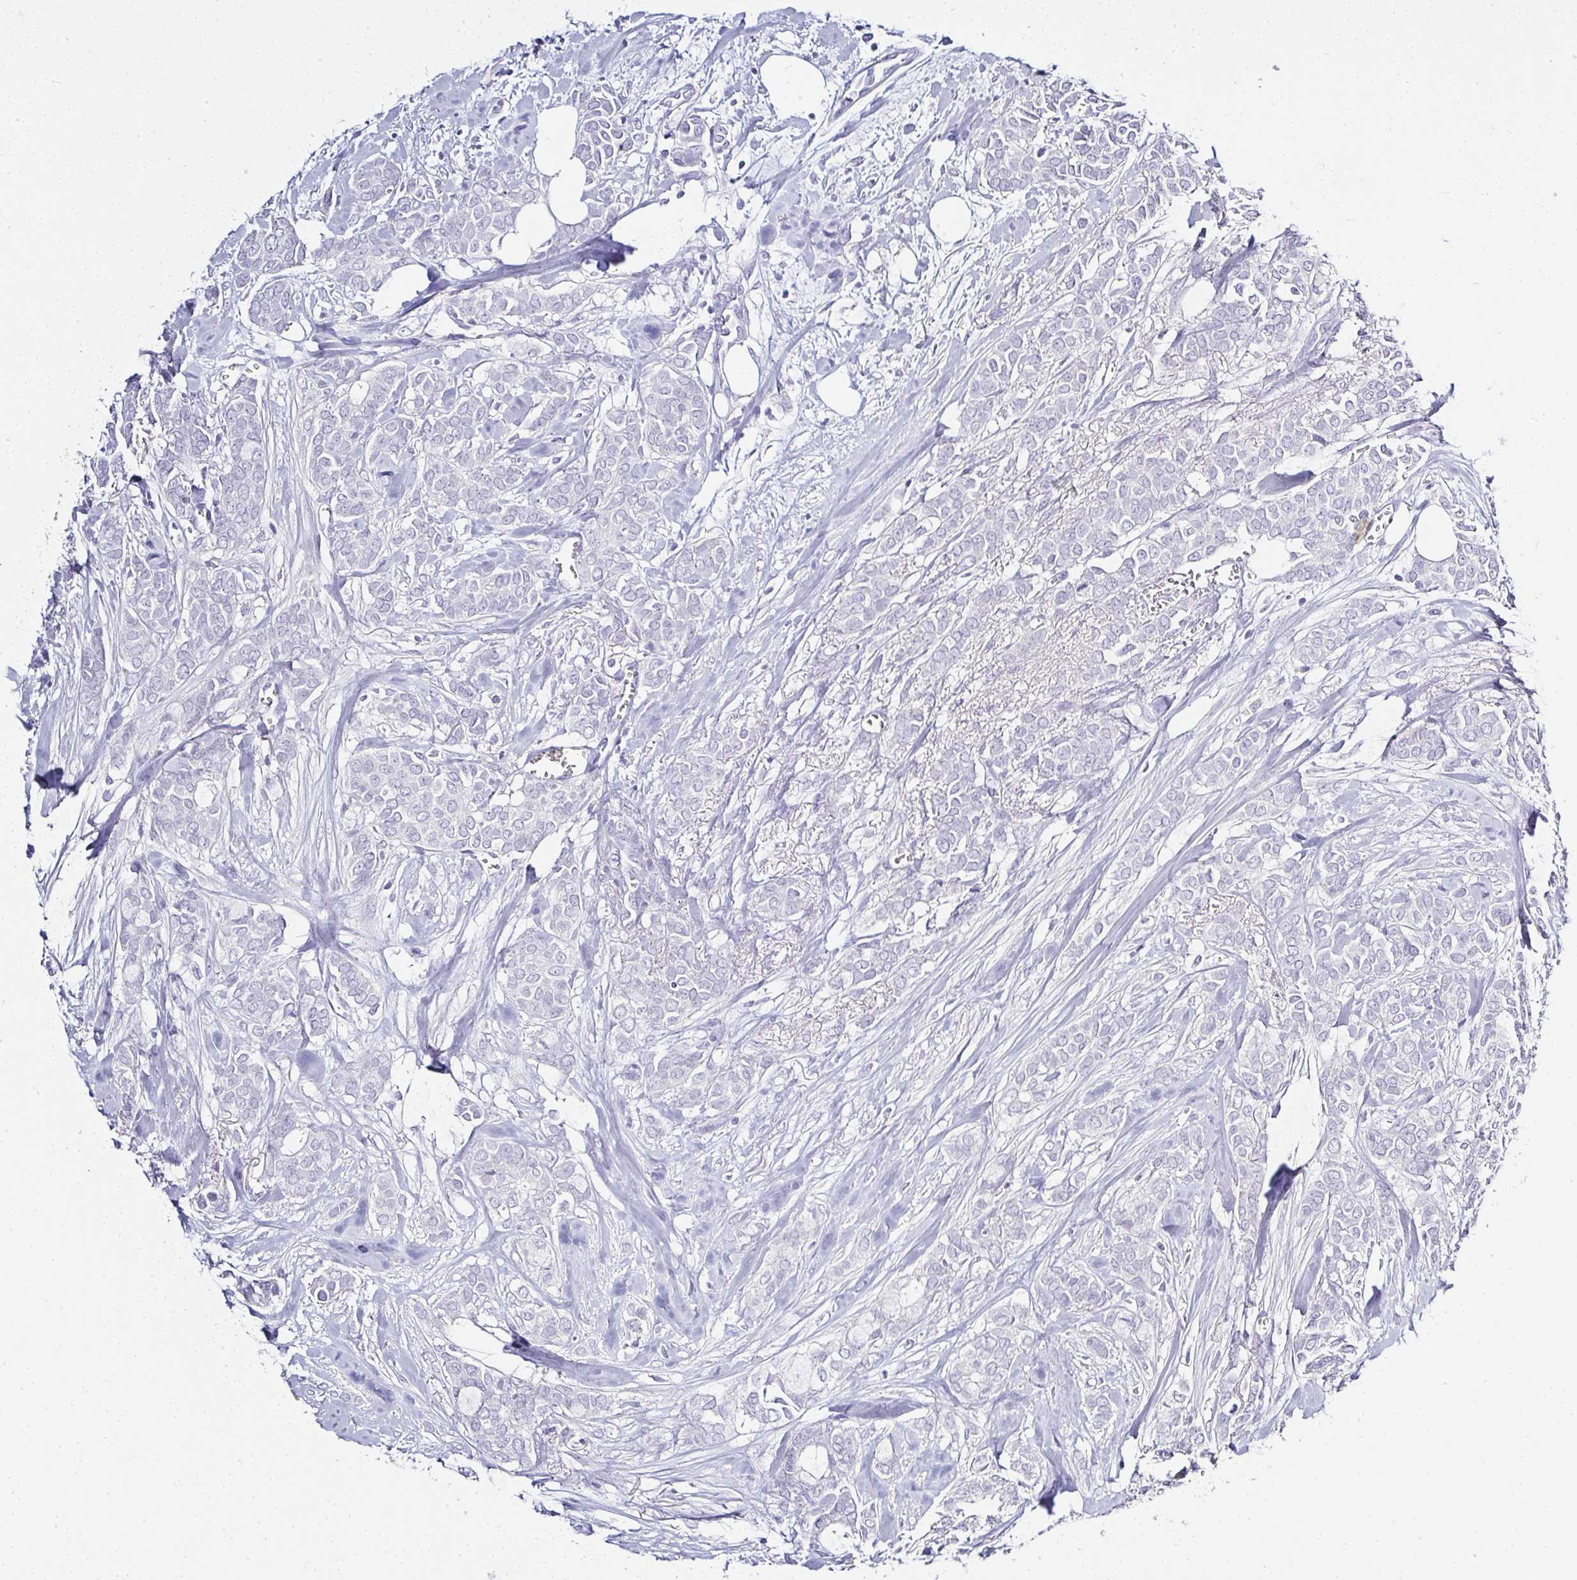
{"staining": {"intensity": "negative", "quantity": "none", "location": "none"}, "tissue": "breast cancer", "cell_type": "Tumor cells", "image_type": "cancer", "snomed": [{"axis": "morphology", "description": "Duct carcinoma"}, {"axis": "topography", "description": "Breast"}], "caption": "IHC image of neoplastic tissue: breast cancer (invasive ductal carcinoma) stained with DAB exhibits no significant protein positivity in tumor cells.", "gene": "SERPINB3", "patient": {"sex": "female", "age": 84}}